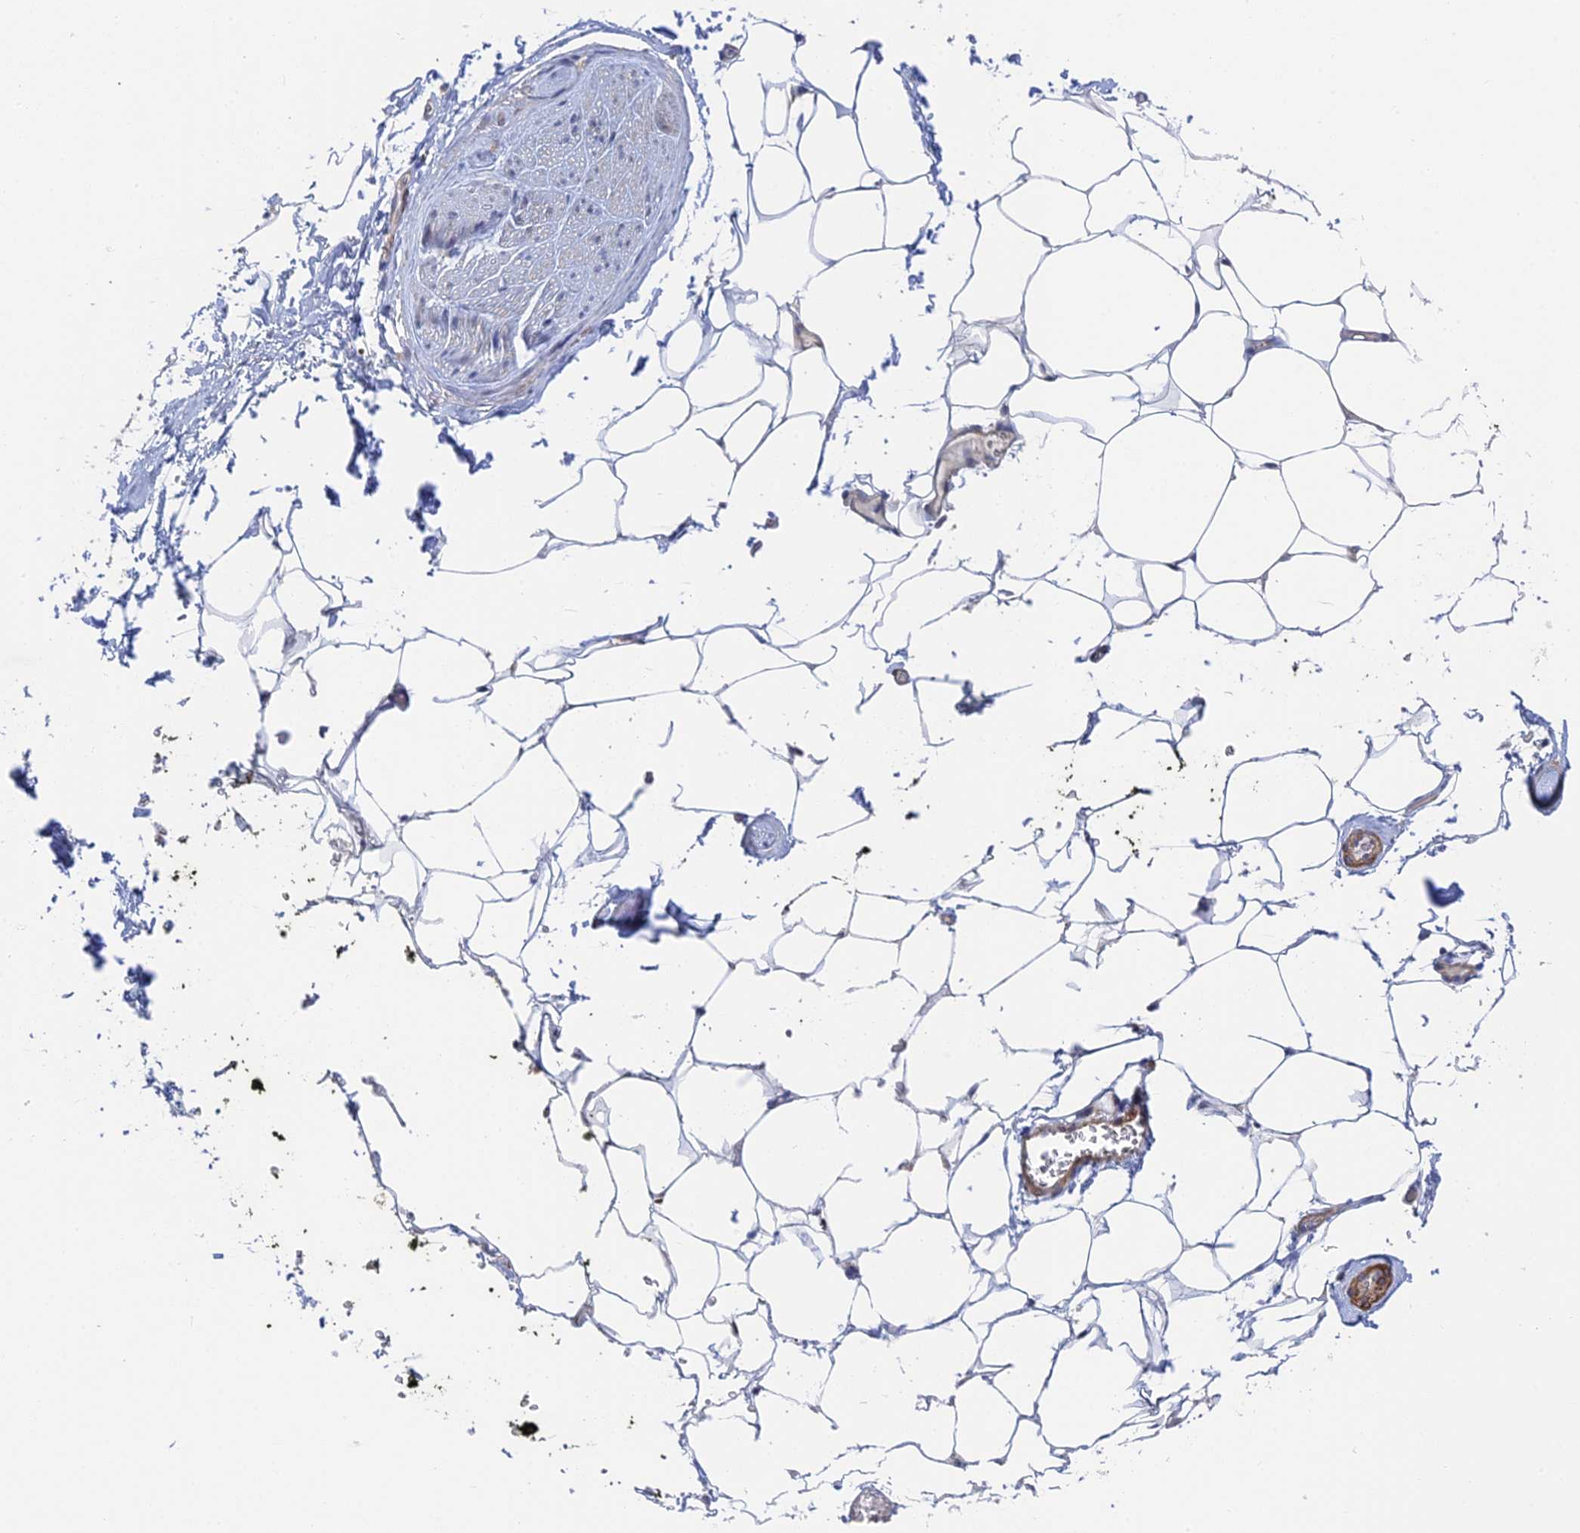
{"staining": {"intensity": "negative", "quantity": "none", "location": "none"}, "tissue": "adipose tissue", "cell_type": "Adipocytes", "image_type": "normal", "snomed": [{"axis": "morphology", "description": "Normal tissue, NOS"}, {"axis": "morphology", "description": "Adenocarcinoma, Low grade"}, {"axis": "topography", "description": "Prostate"}, {"axis": "topography", "description": "Peripheral nerve tissue"}], "caption": "High power microscopy micrograph of an immunohistochemistry (IHC) image of normal adipose tissue, revealing no significant staining in adipocytes. (Immunohistochemistry (ihc), brightfield microscopy, high magnification).", "gene": "CFAP92", "patient": {"sex": "male", "age": 63}}